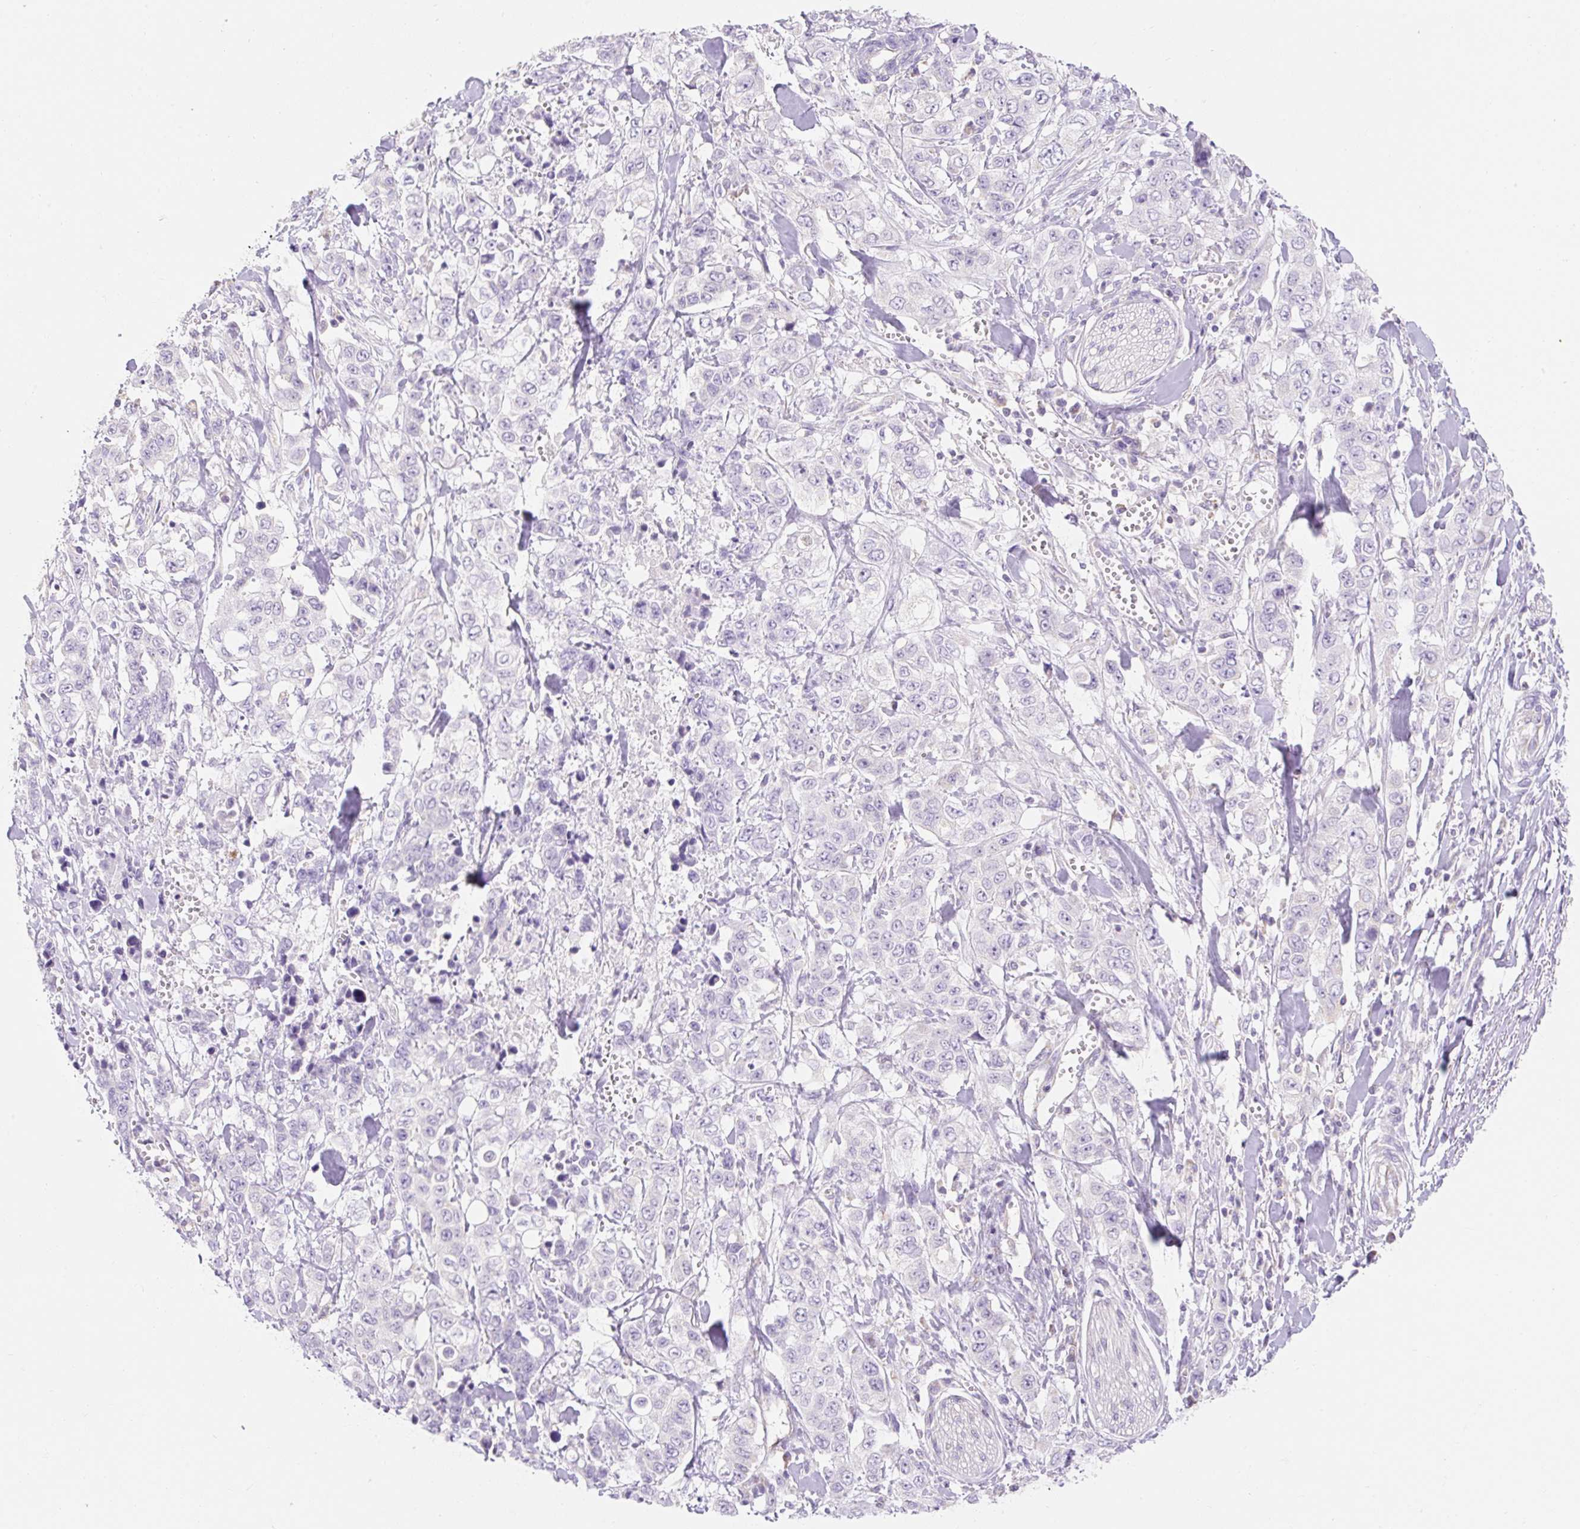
{"staining": {"intensity": "negative", "quantity": "none", "location": "none"}, "tissue": "stomach cancer", "cell_type": "Tumor cells", "image_type": "cancer", "snomed": [{"axis": "morphology", "description": "Adenocarcinoma, NOS"}, {"axis": "topography", "description": "Stomach, upper"}], "caption": "Tumor cells are negative for protein expression in human stomach cancer.", "gene": "DHX35", "patient": {"sex": "male", "age": 62}}